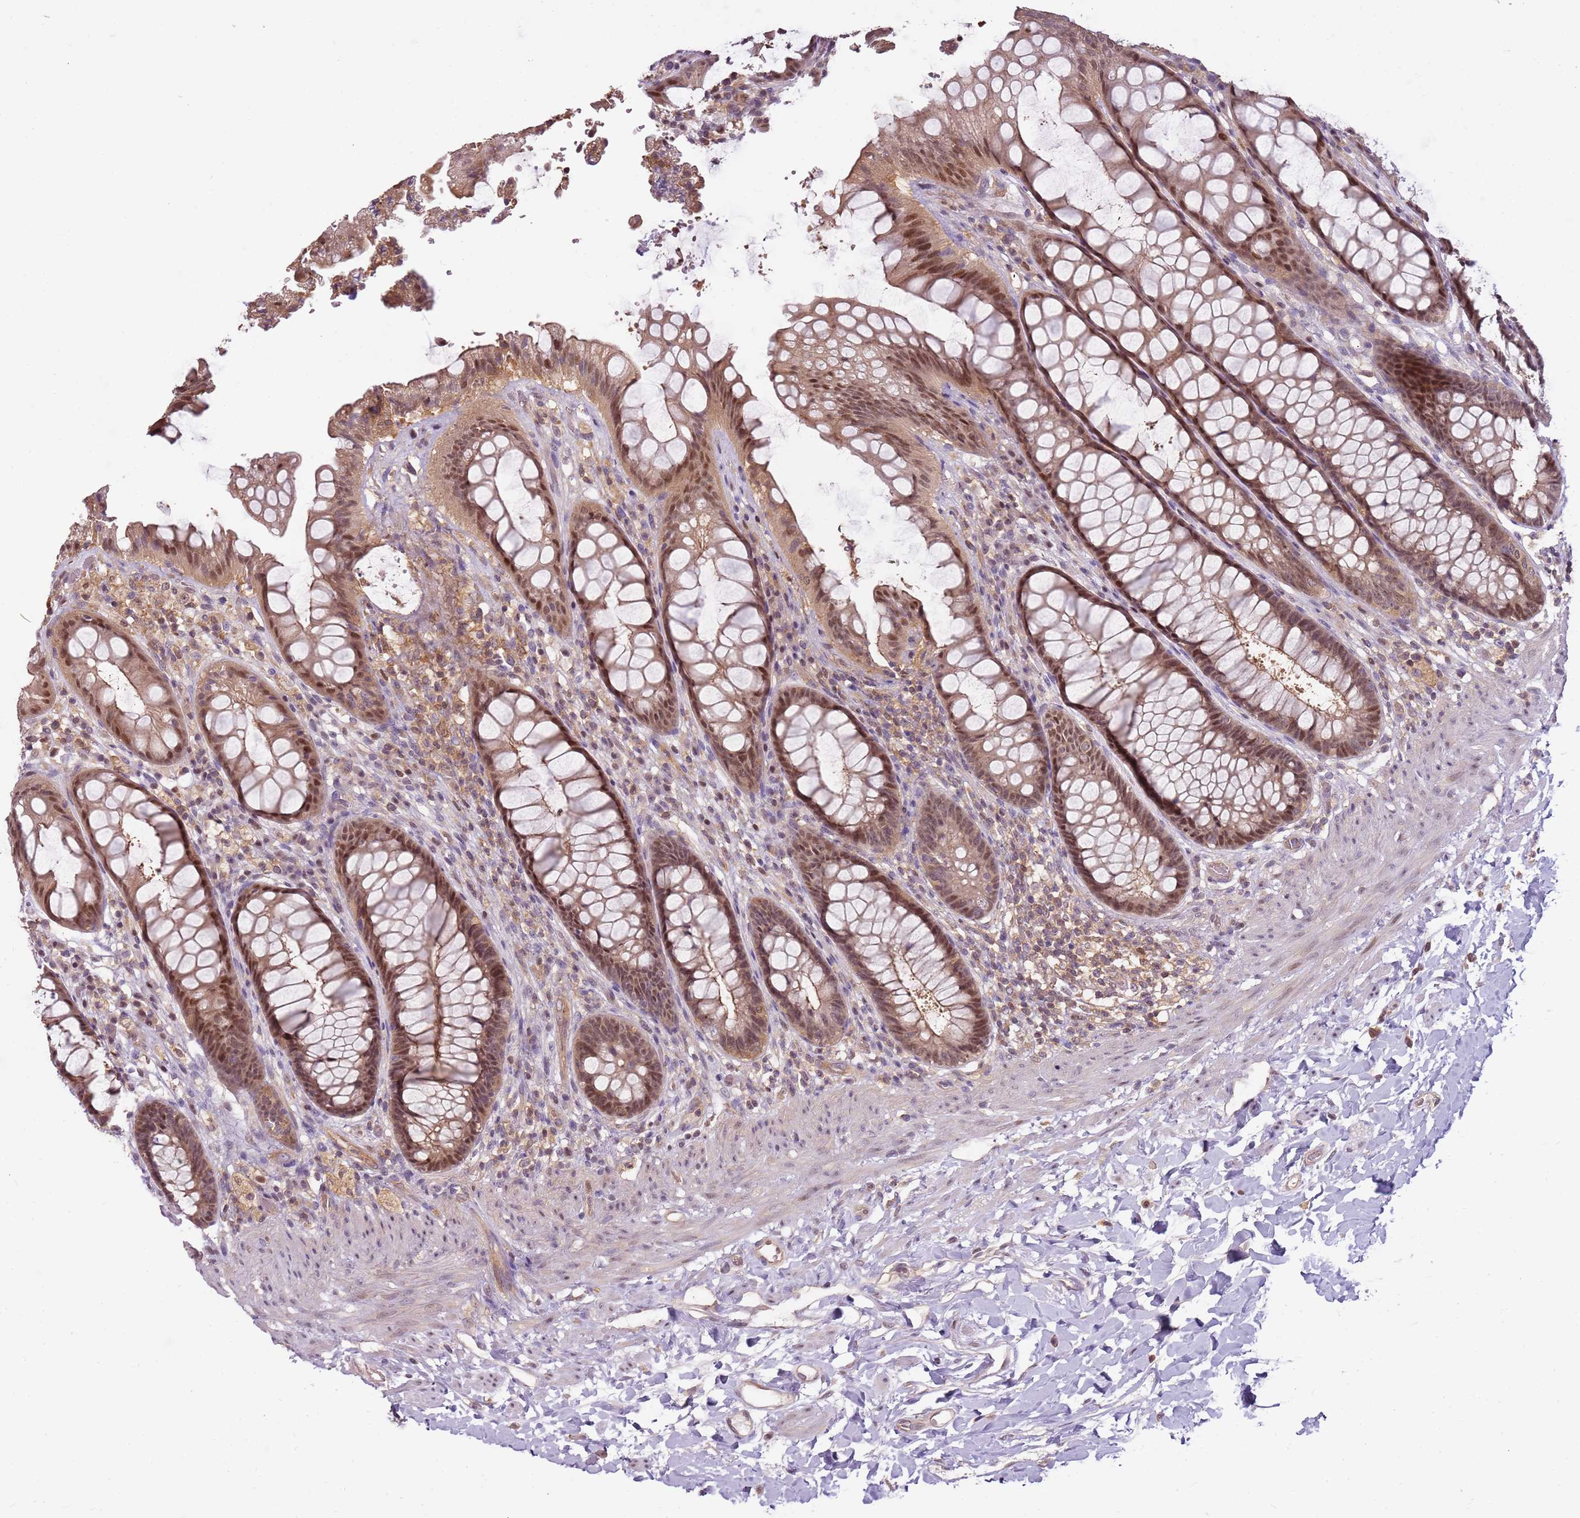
{"staining": {"intensity": "moderate", "quantity": ">75%", "location": "cytoplasmic/membranous,nuclear"}, "tissue": "rectum", "cell_type": "Glandular cells", "image_type": "normal", "snomed": [{"axis": "morphology", "description": "Normal tissue, NOS"}, {"axis": "topography", "description": "Rectum"}], "caption": "Rectum stained with a protein marker demonstrates moderate staining in glandular cells.", "gene": "GSTO2", "patient": {"sex": "female", "age": 46}}